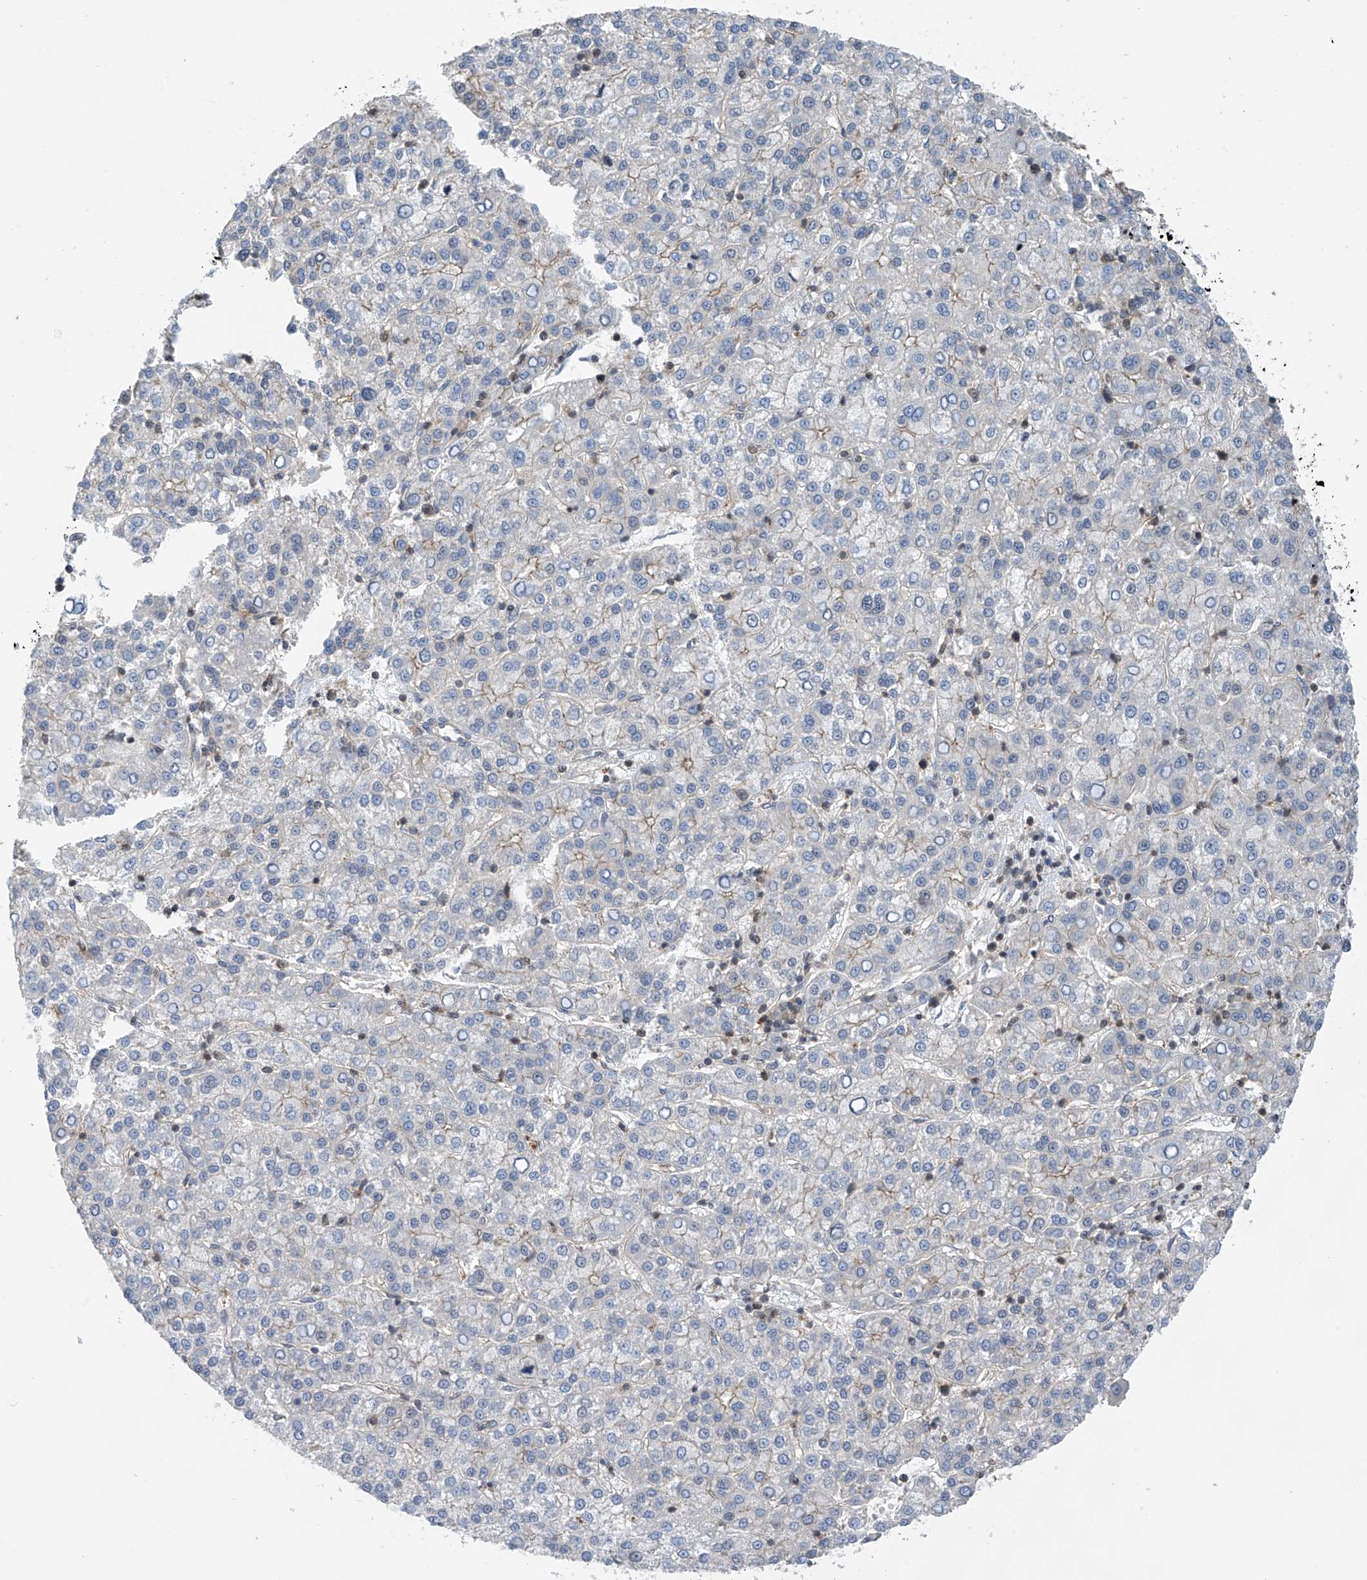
{"staining": {"intensity": "negative", "quantity": "none", "location": "none"}, "tissue": "liver cancer", "cell_type": "Tumor cells", "image_type": "cancer", "snomed": [{"axis": "morphology", "description": "Carcinoma, Hepatocellular, NOS"}, {"axis": "topography", "description": "Liver"}], "caption": "This is an immunohistochemistry (IHC) photomicrograph of human hepatocellular carcinoma (liver). There is no expression in tumor cells.", "gene": "DNAJC9", "patient": {"sex": "female", "age": 58}}